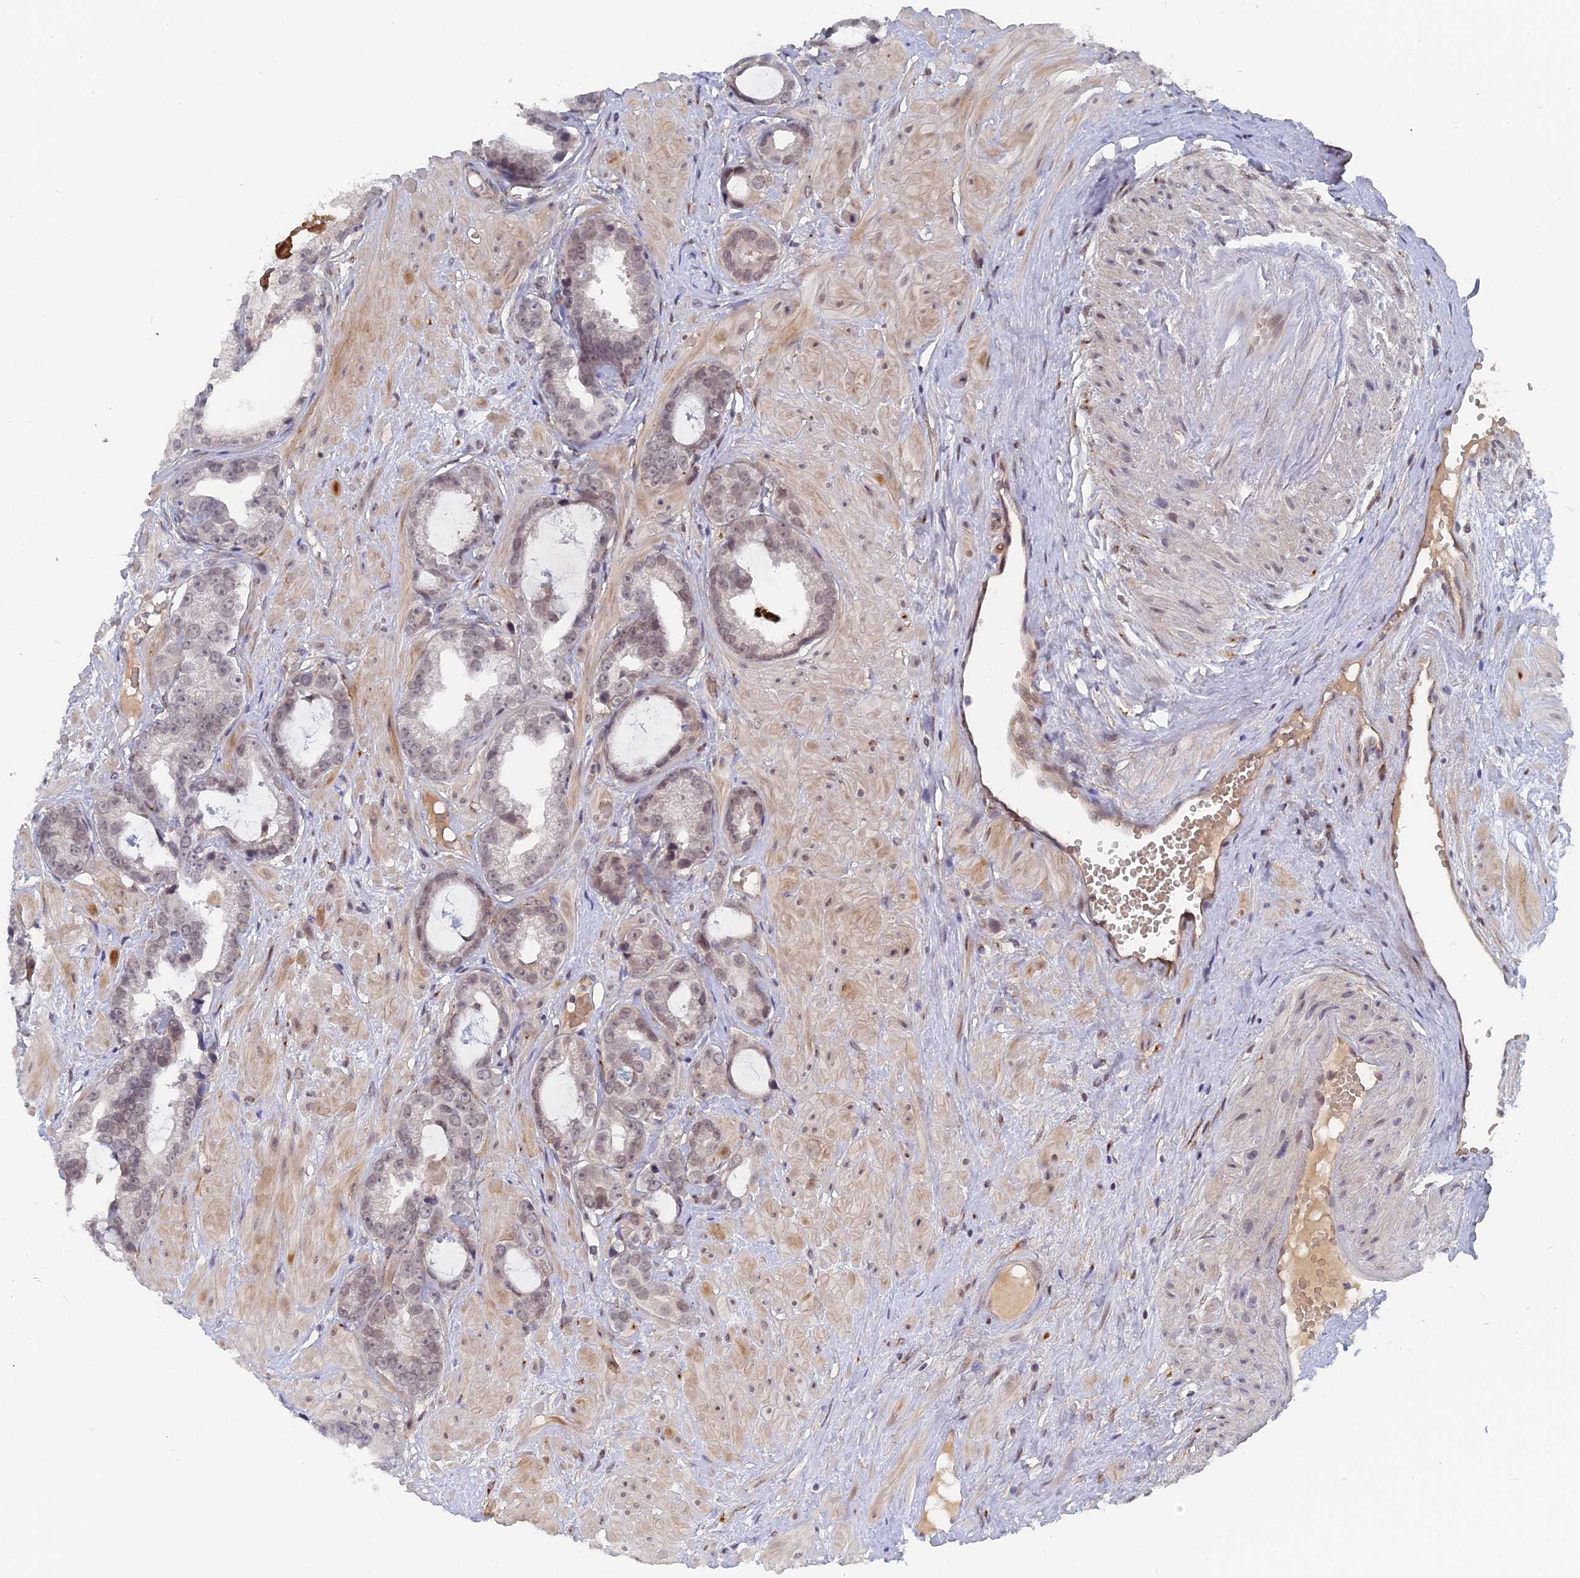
{"staining": {"intensity": "weak", "quantity": "25%-75%", "location": "nuclear"}, "tissue": "prostate cancer", "cell_type": "Tumor cells", "image_type": "cancer", "snomed": [{"axis": "morphology", "description": "Adenocarcinoma, Low grade"}, {"axis": "topography", "description": "Prostate"}], "caption": "This photomicrograph shows prostate cancer stained with immunohistochemistry (IHC) to label a protein in brown. The nuclear of tumor cells show weak positivity for the protein. Nuclei are counter-stained blue.", "gene": "CCDC85A", "patient": {"sex": "male", "age": 64}}